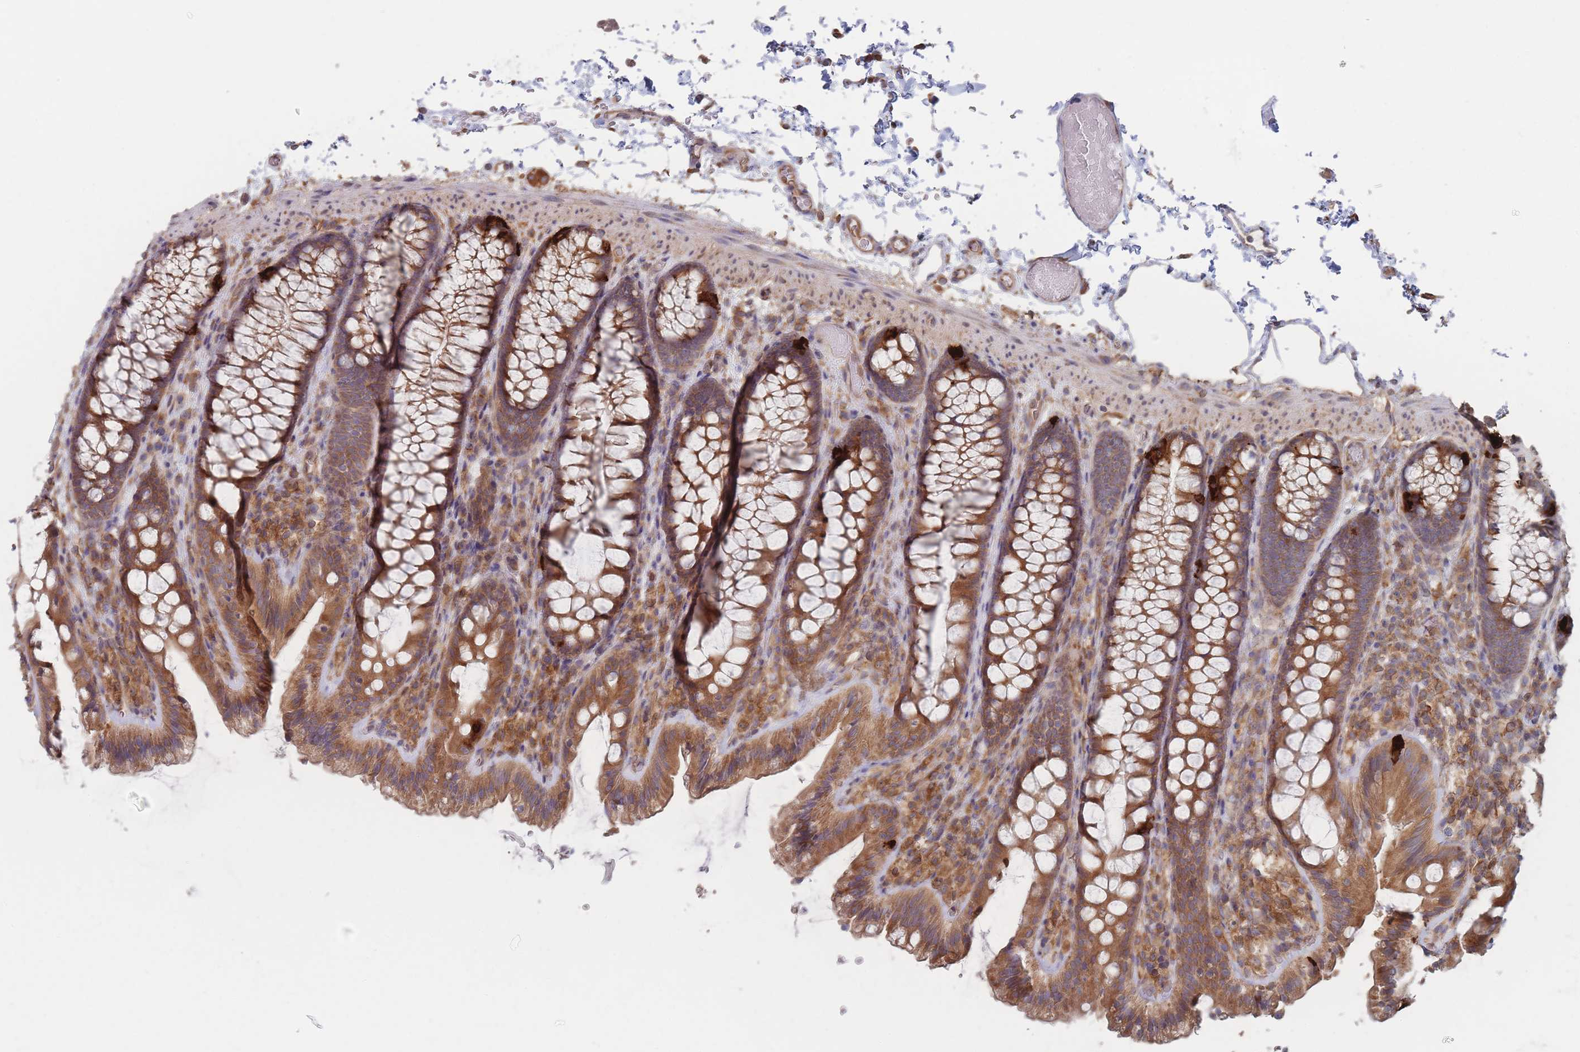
{"staining": {"intensity": "moderate", "quantity": ">75%", "location": "cytoplasmic/membranous"}, "tissue": "colon", "cell_type": "Endothelial cells", "image_type": "normal", "snomed": [{"axis": "morphology", "description": "Normal tissue, NOS"}, {"axis": "topography", "description": "Colon"}], "caption": "The histopathology image demonstrates immunohistochemical staining of benign colon. There is moderate cytoplasmic/membranous positivity is seen in about >75% of endothelial cells. (brown staining indicates protein expression, while blue staining denotes nuclei).", "gene": "KDSR", "patient": {"sex": "male", "age": 46}}